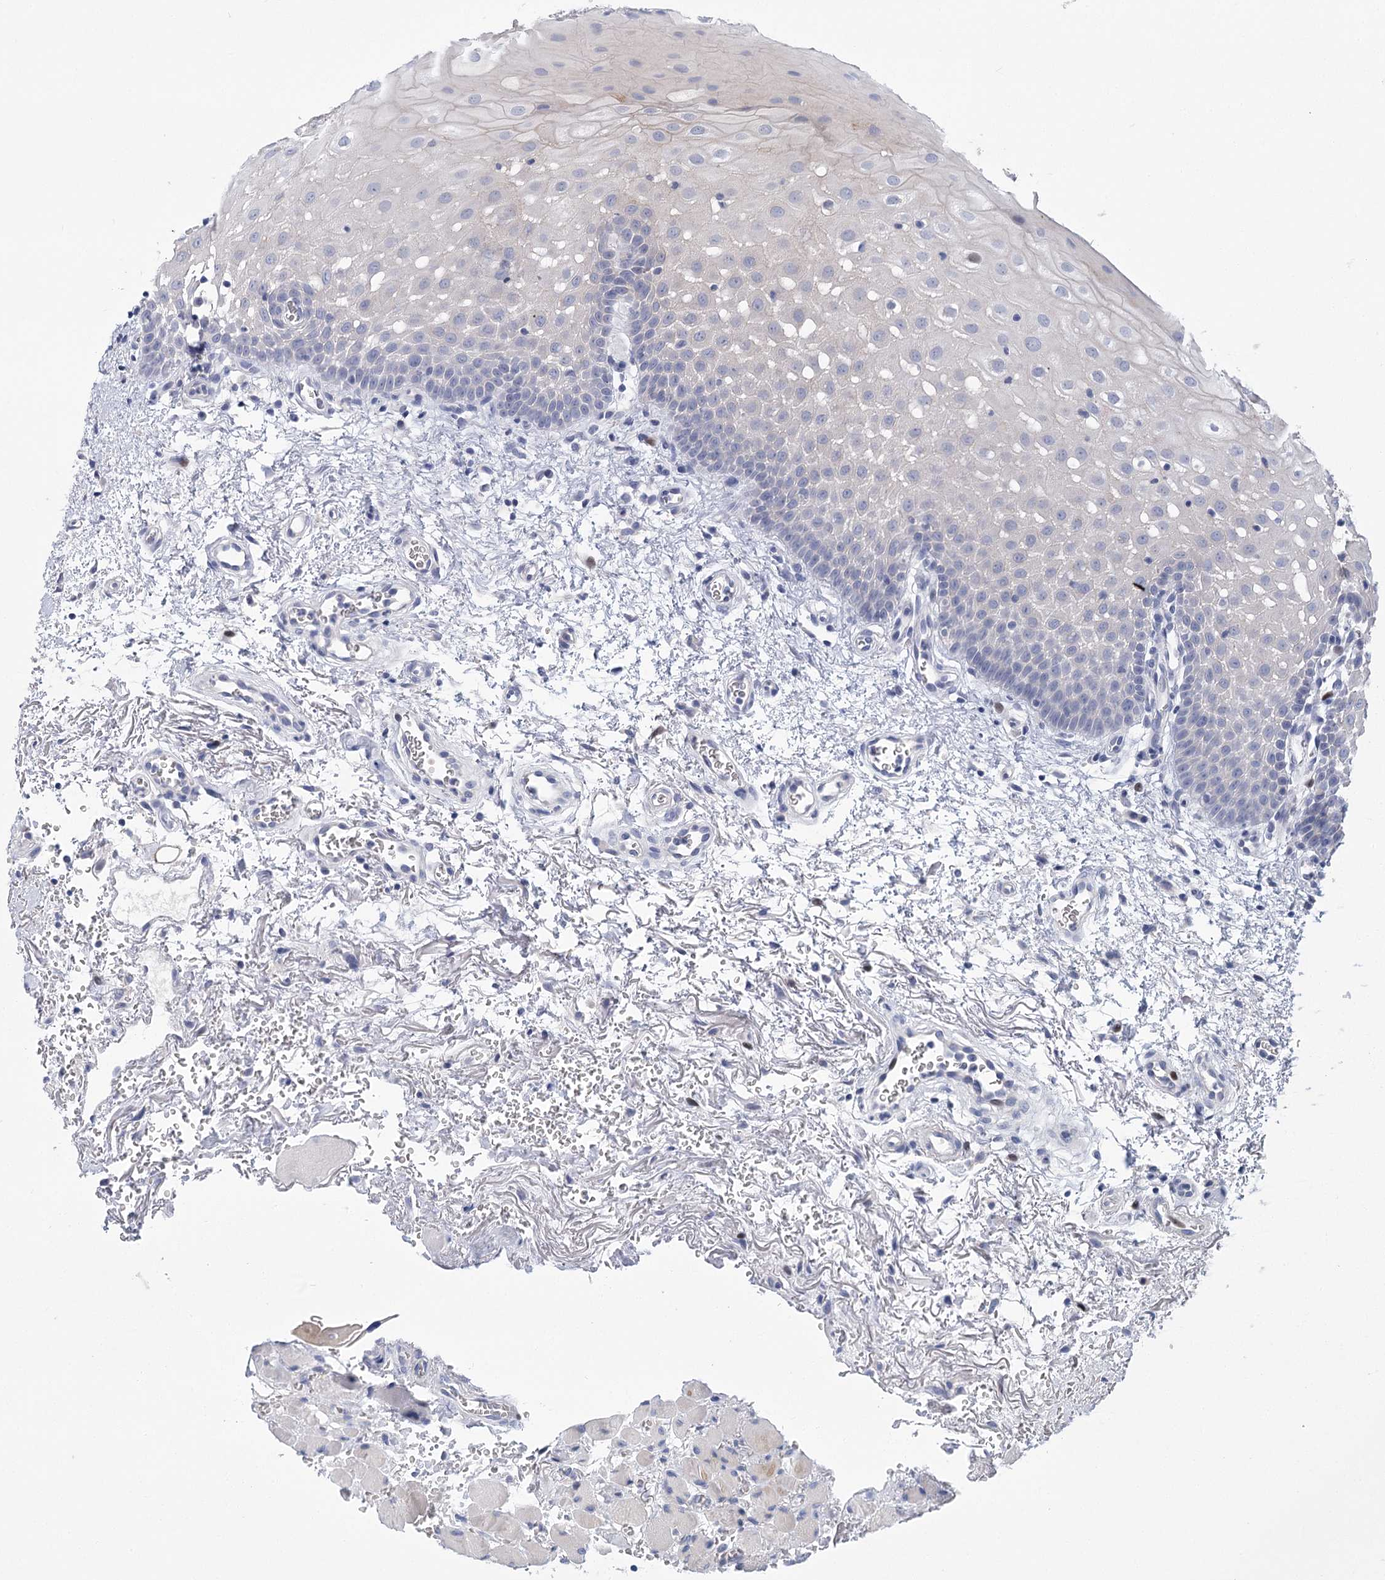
{"staining": {"intensity": "negative", "quantity": "none", "location": "none"}, "tissue": "oral mucosa", "cell_type": "Squamous epithelial cells", "image_type": "normal", "snomed": [{"axis": "morphology", "description": "Normal tissue, NOS"}, {"axis": "morphology", "description": "Squamous cell carcinoma, NOS"}, {"axis": "topography", "description": "Oral tissue"}, {"axis": "topography", "description": "Head-Neck"}], "caption": "The photomicrograph shows no staining of squamous epithelial cells in benign oral mucosa. (Stains: DAB (3,3'-diaminobenzidine) immunohistochemistry with hematoxylin counter stain, Microscopy: brightfield microscopy at high magnification).", "gene": "SLC9A3", "patient": {"sex": "male", "age": 68}}